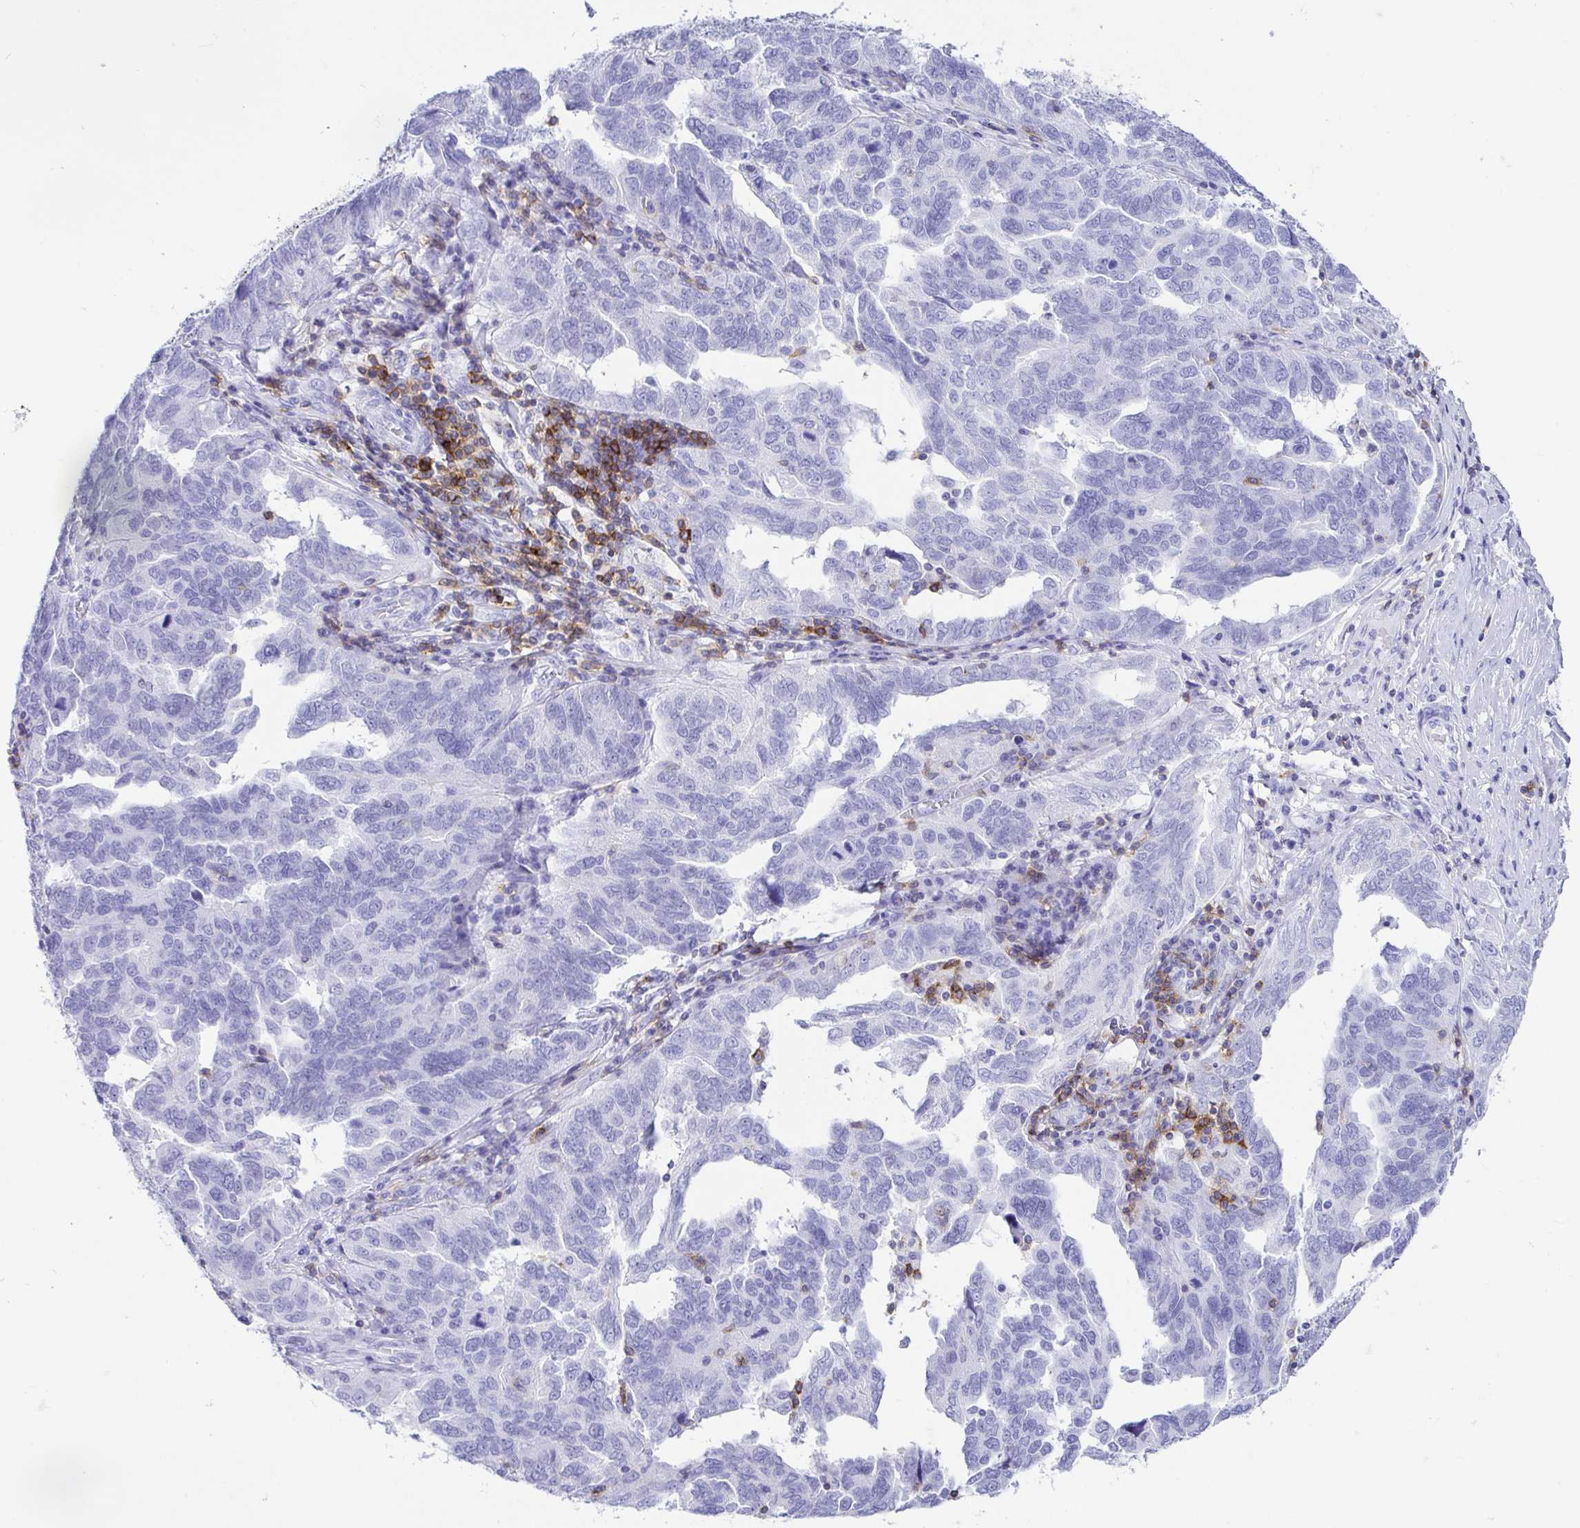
{"staining": {"intensity": "negative", "quantity": "none", "location": "none"}, "tissue": "ovarian cancer", "cell_type": "Tumor cells", "image_type": "cancer", "snomed": [{"axis": "morphology", "description": "Cystadenocarcinoma, serous, NOS"}, {"axis": "topography", "description": "Ovary"}], "caption": "Image shows no significant protein expression in tumor cells of ovarian cancer. The staining was performed using DAB to visualize the protein expression in brown, while the nuclei were stained in blue with hematoxylin (Magnification: 20x).", "gene": "CD5", "patient": {"sex": "female", "age": 64}}